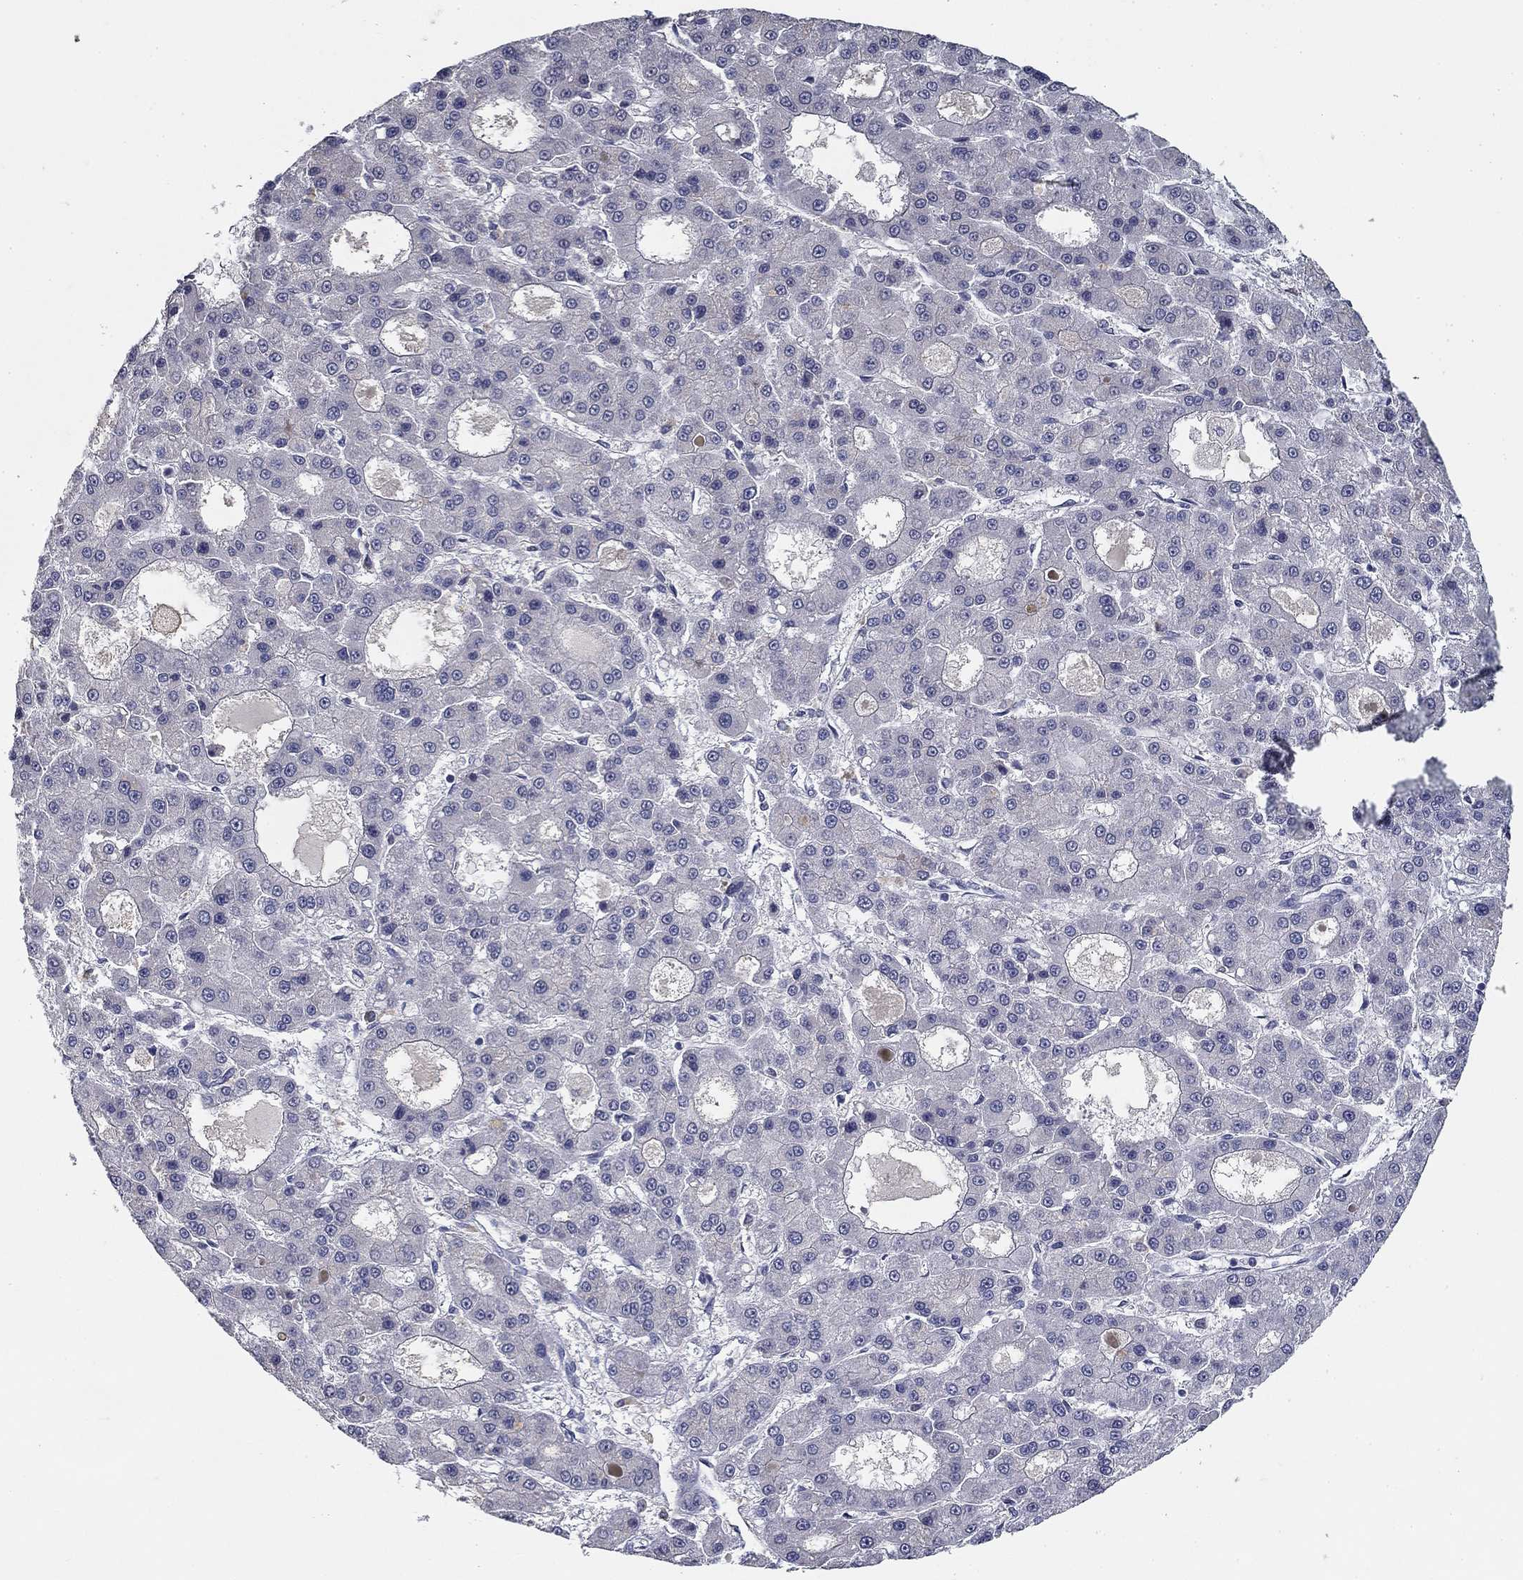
{"staining": {"intensity": "negative", "quantity": "none", "location": "none"}, "tissue": "liver cancer", "cell_type": "Tumor cells", "image_type": "cancer", "snomed": [{"axis": "morphology", "description": "Carcinoma, Hepatocellular, NOS"}, {"axis": "topography", "description": "Liver"}], "caption": "DAB immunohistochemical staining of human hepatocellular carcinoma (liver) displays no significant positivity in tumor cells.", "gene": "CD274", "patient": {"sex": "male", "age": 70}}